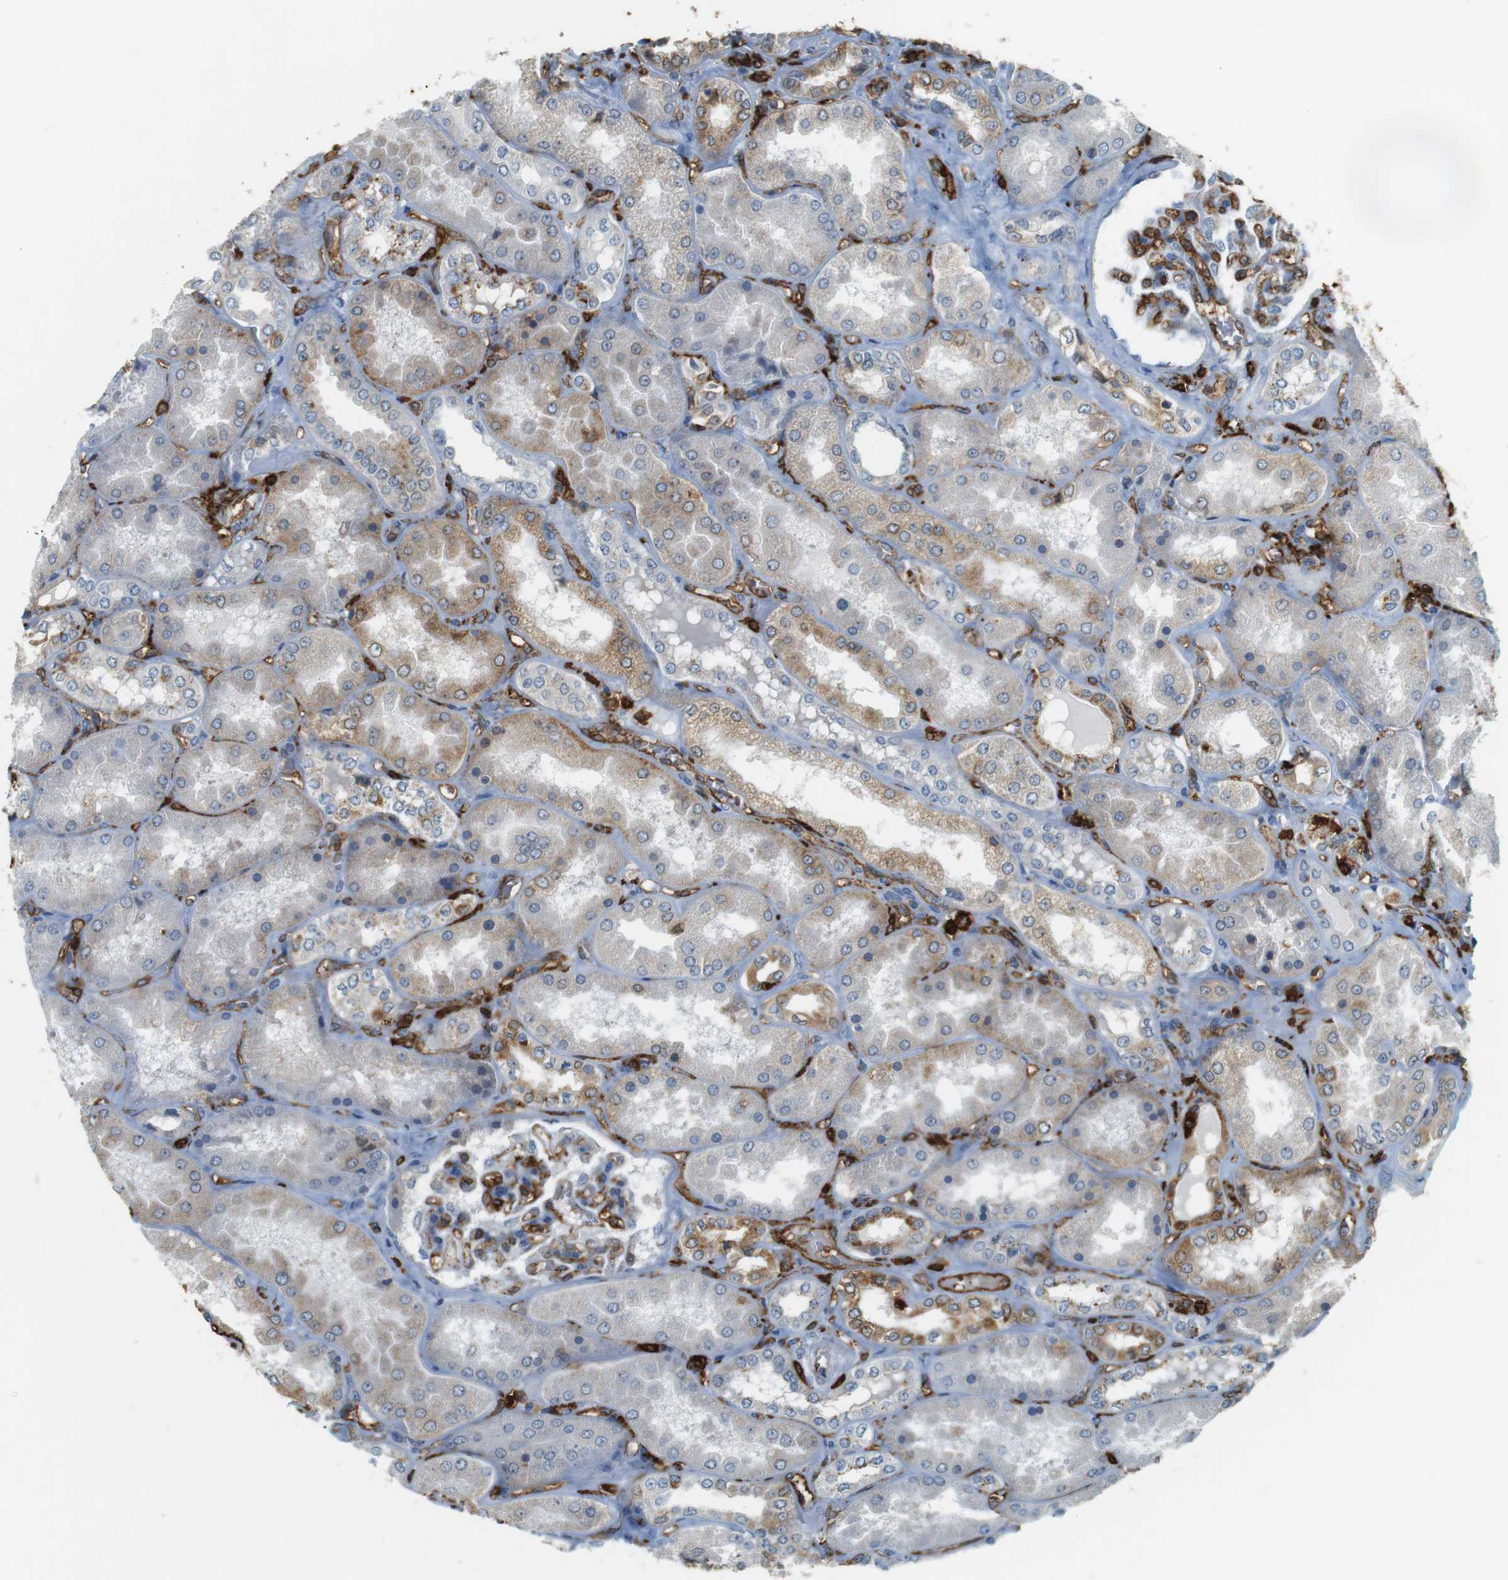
{"staining": {"intensity": "strong", "quantity": "25%-75%", "location": "cytoplasmic/membranous"}, "tissue": "kidney", "cell_type": "Cells in glomeruli", "image_type": "normal", "snomed": [{"axis": "morphology", "description": "Normal tissue, NOS"}, {"axis": "topography", "description": "Kidney"}], "caption": "A high amount of strong cytoplasmic/membranous positivity is appreciated in about 25%-75% of cells in glomeruli in benign kidney. (brown staining indicates protein expression, while blue staining denotes nuclei).", "gene": "HLA", "patient": {"sex": "female", "age": 56}}